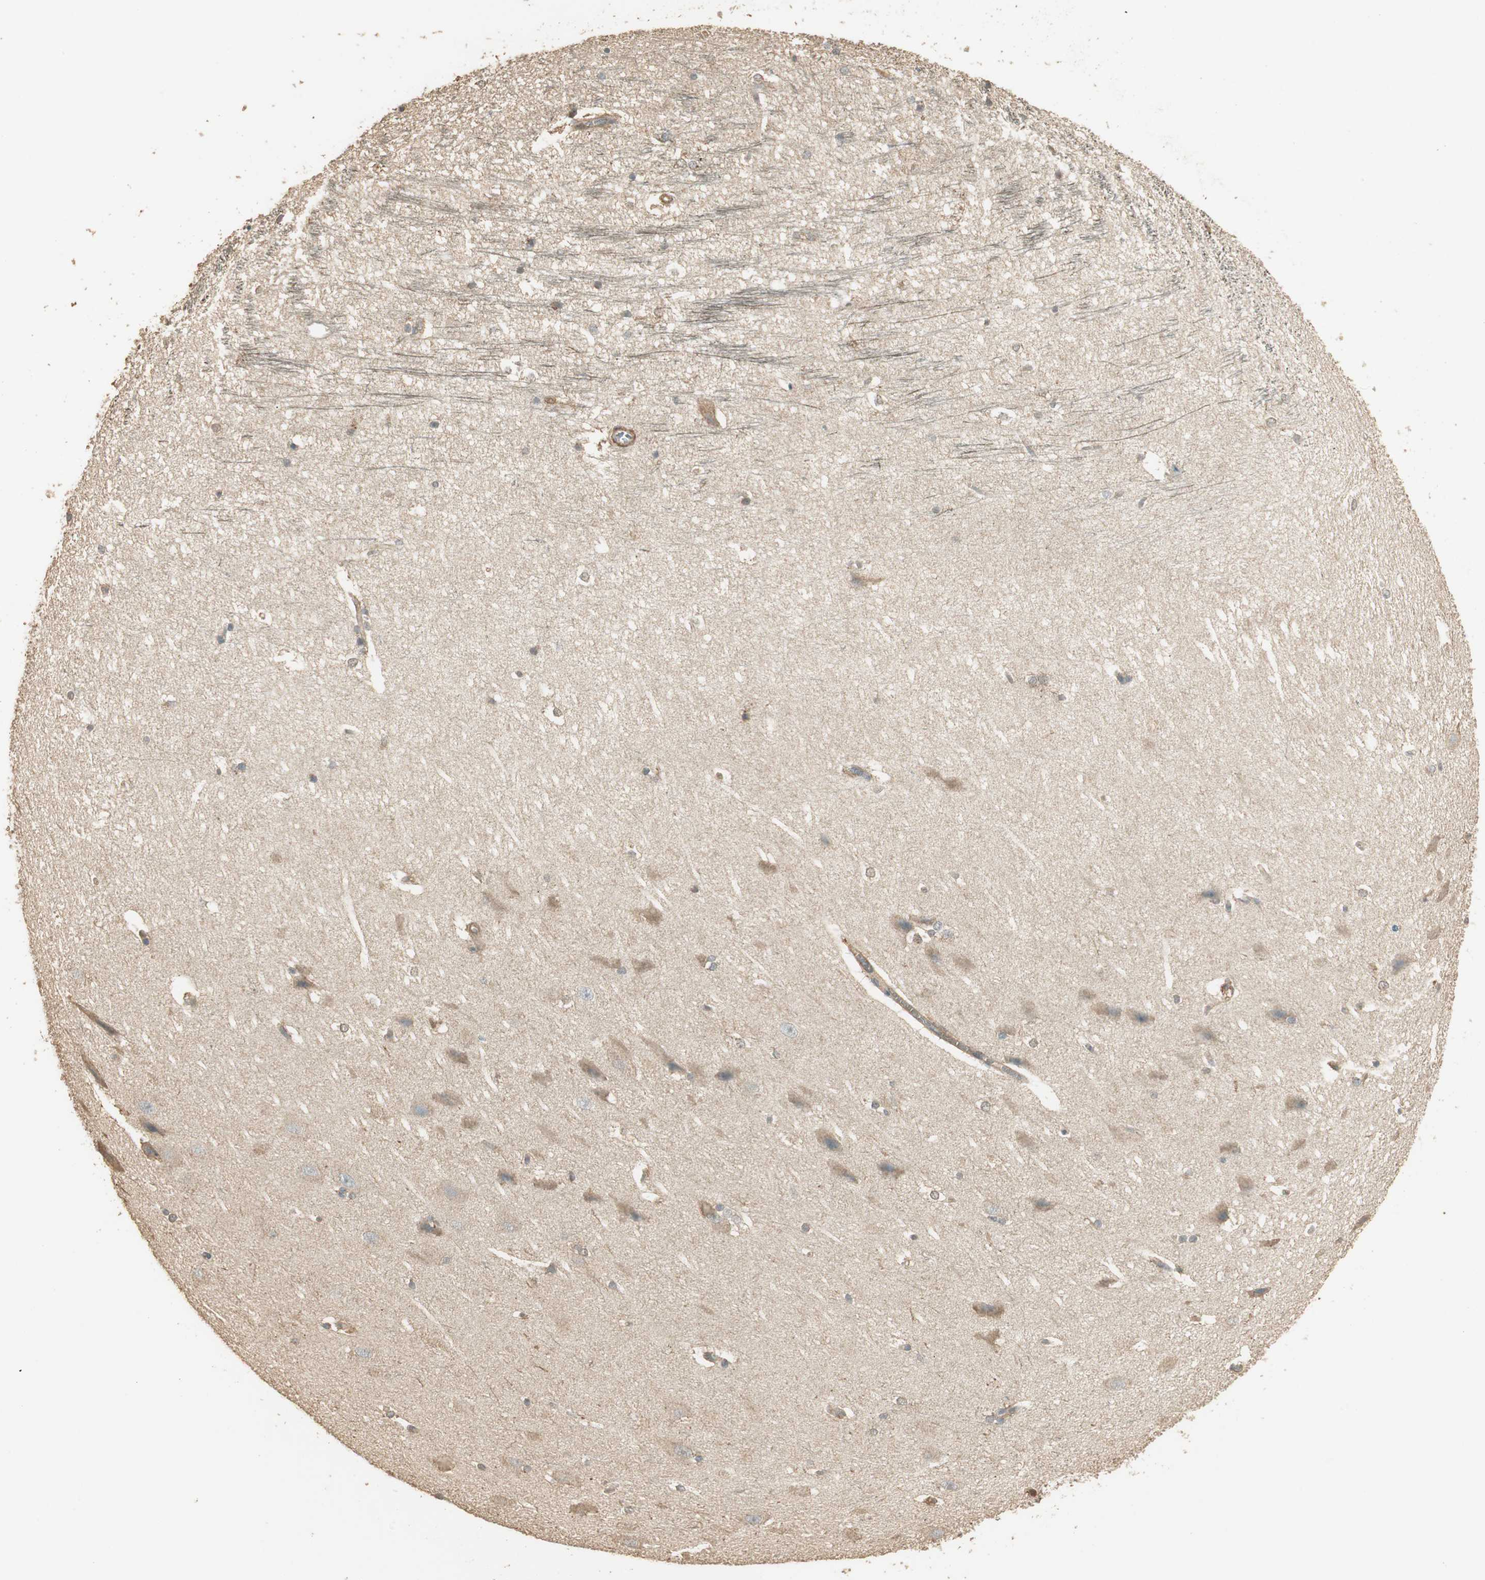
{"staining": {"intensity": "weak", "quantity": "25%-75%", "location": "cytoplasmic/membranous"}, "tissue": "hippocampus", "cell_type": "Glial cells", "image_type": "normal", "snomed": [{"axis": "morphology", "description": "Normal tissue, NOS"}, {"axis": "topography", "description": "Hippocampus"}], "caption": "Immunohistochemistry (IHC) of normal hippocampus displays low levels of weak cytoplasmic/membranous positivity in about 25%-75% of glial cells. (DAB (3,3'-diaminobenzidine) IHC, brown staining for protein, blue staining for nuclei).", "gene": "USP2", "patient": {"sex": "female", "age": 19}}